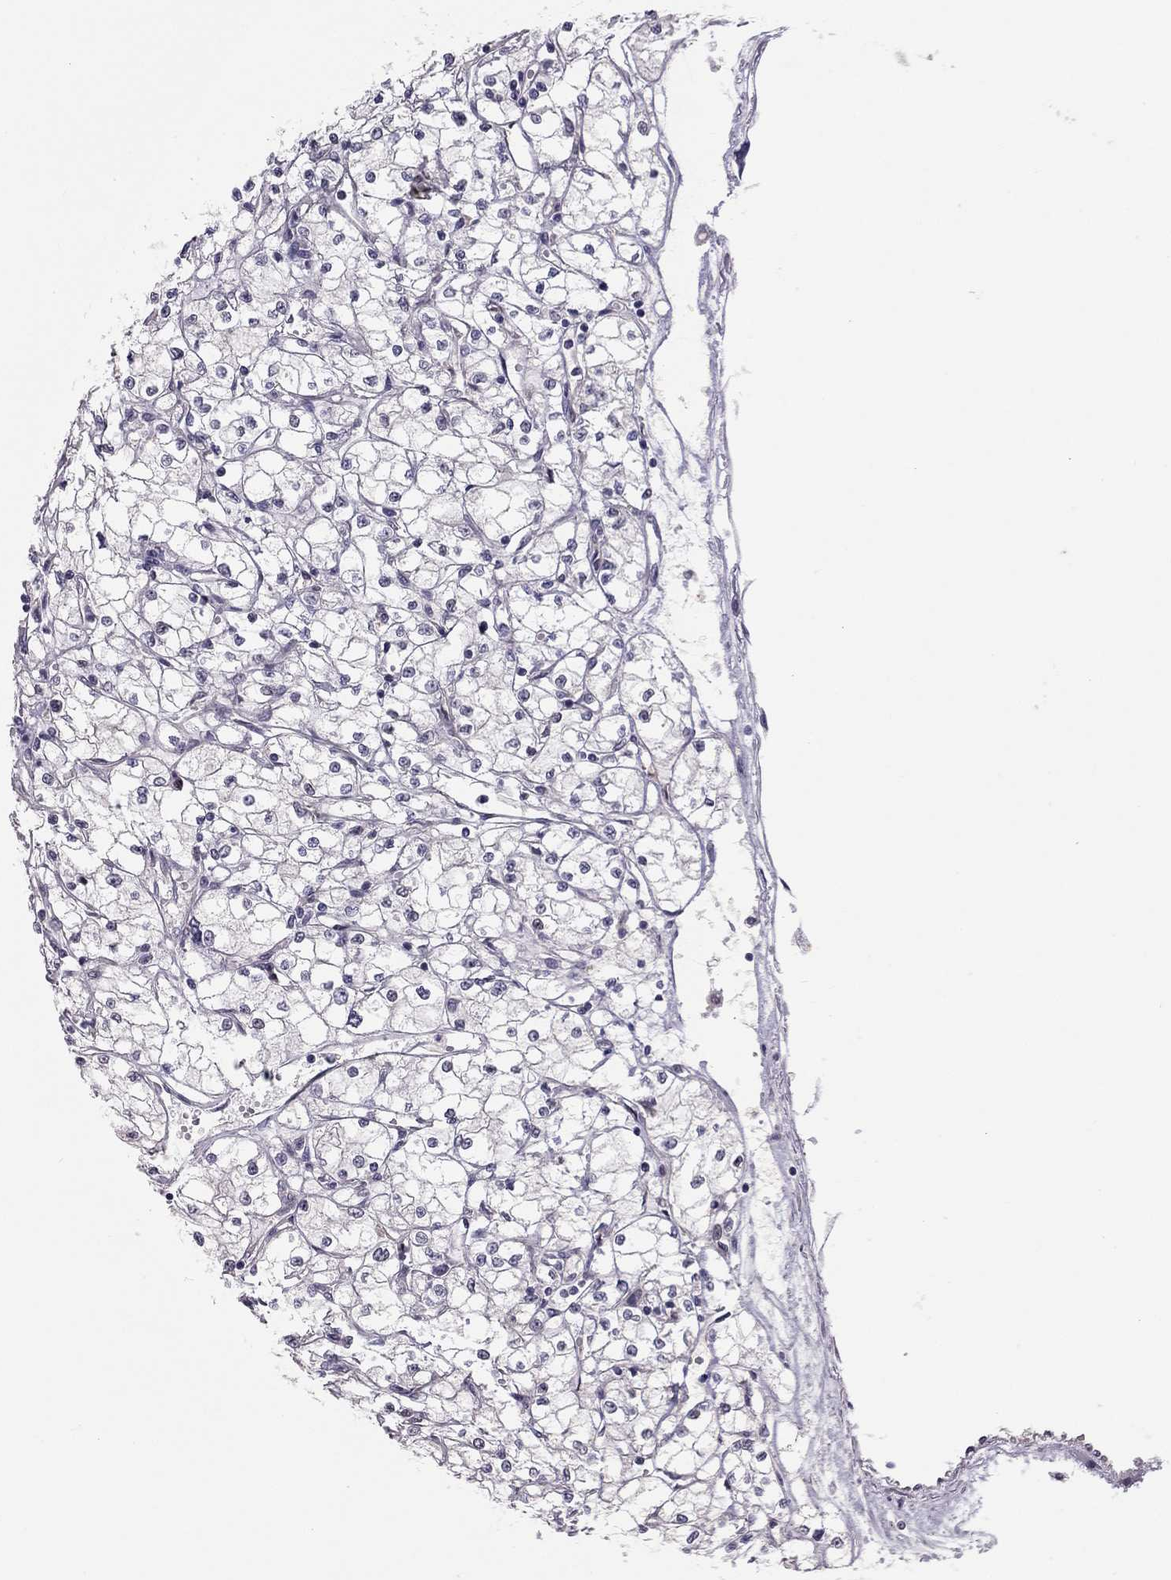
{"staining": {"intensity": "negative", "quantity": "none", "location": "none"}, "tissue": "renal cancer", "cell_type": "Tumor cells", "image_type": "cancer", "snomed": [{"axis": "morphology", "description": "Adenocarcinoma, NOS"}, {"axis": "topography", "description": "Kidney"}], "caption": "The IHC histopathology image has no significant positivity in tumor cells of renal cancer (adenocarcinoma) tissue.", "gene": "HSF2BP", "patient": {"sex": "male", "age": 67}}